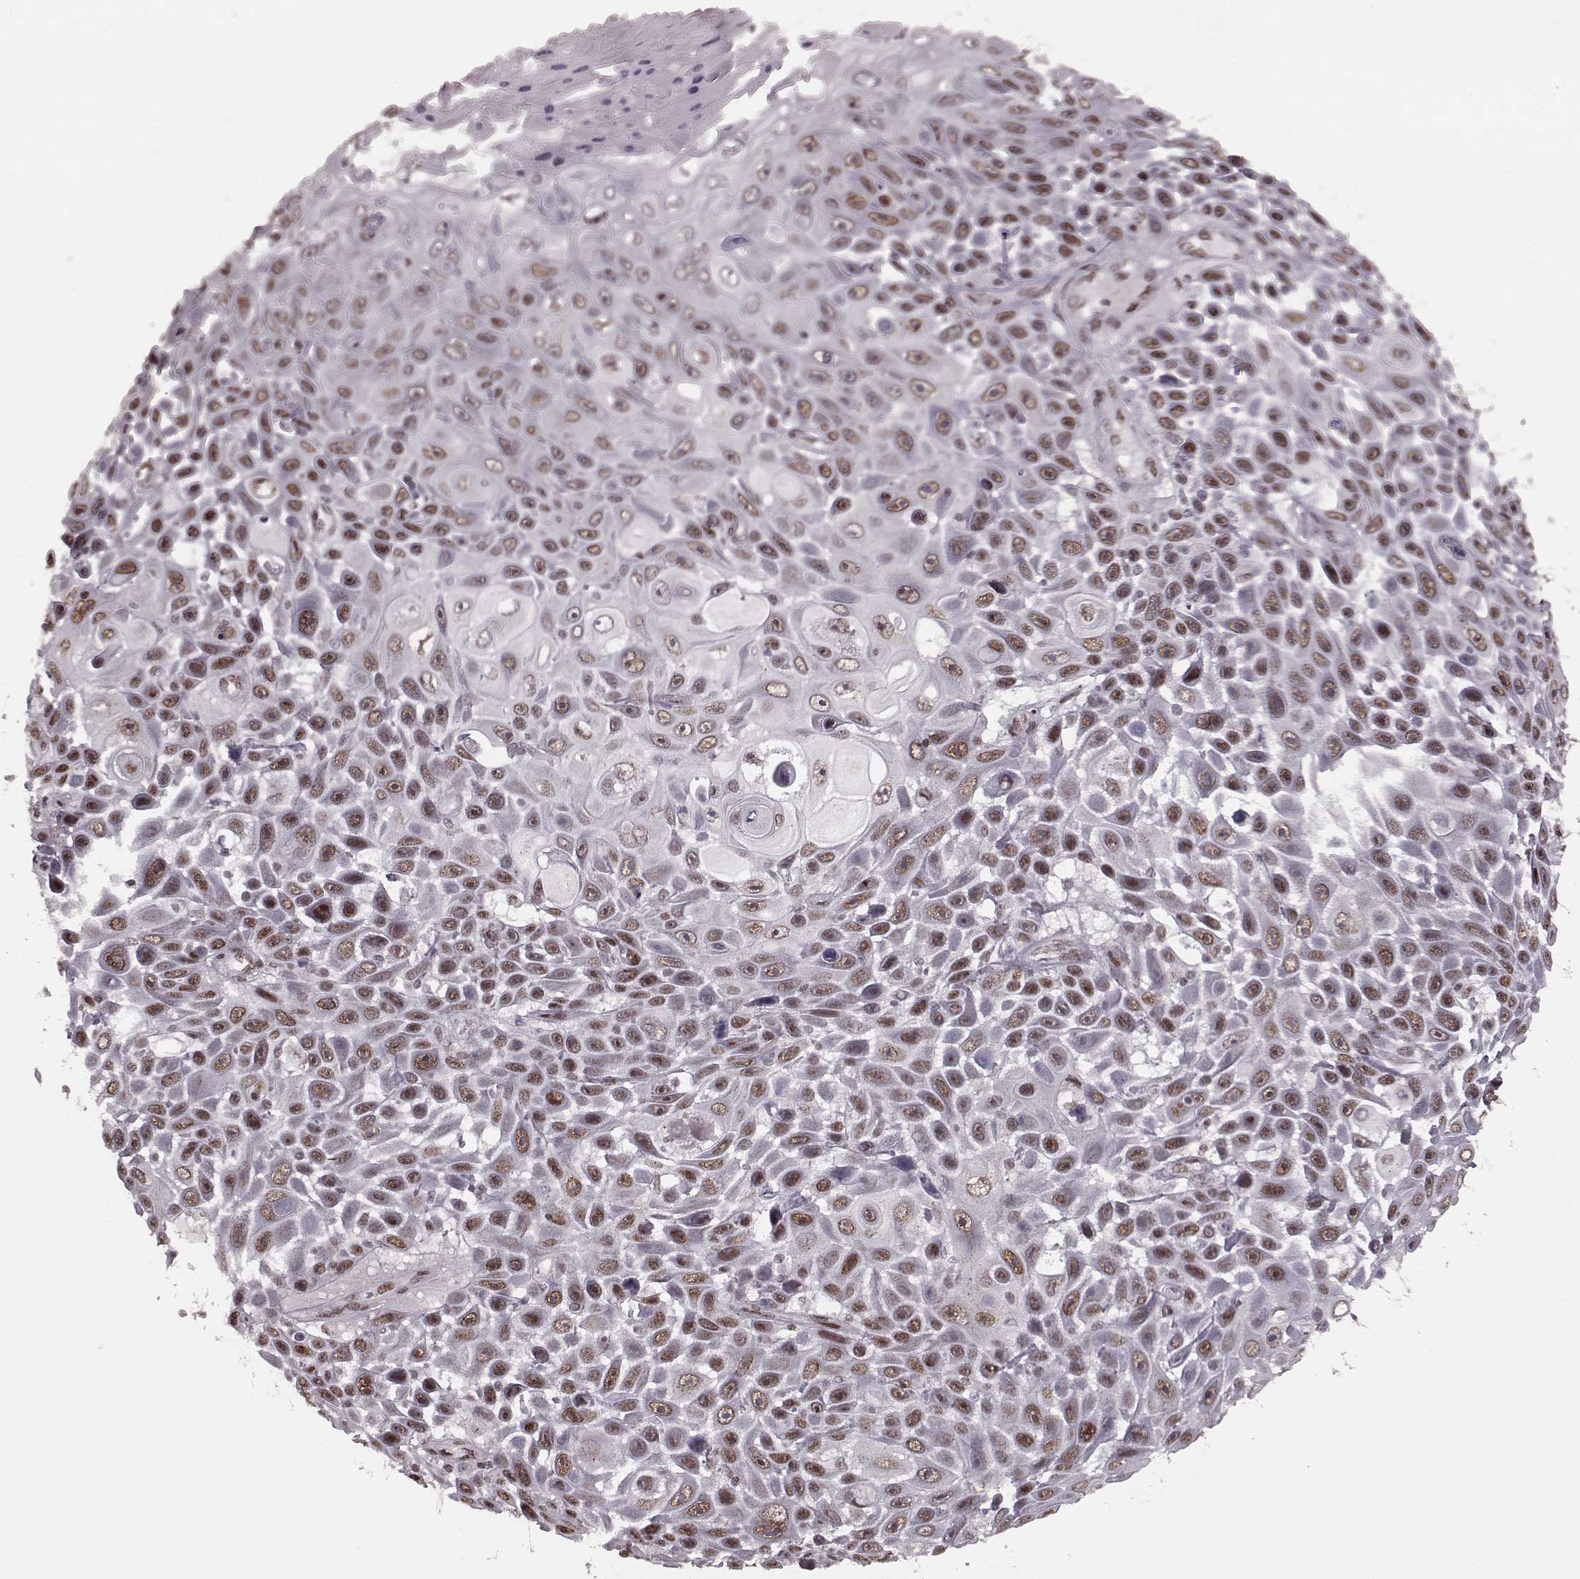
{"staining": {"intensity": "moderate", "quantity": ">75%", "location": "nuclear"}, "tissue": "skin cancer", "cell_type": "Tumor cells", "image_type": "cancer", "snomed": [{"axis": "morphology", "description": "Squamous cell carcinoma, NOS"}, {"axis": "topography", "description": "Skin"}], "caption": "This photomicrograph displays immunohistochemistry staining of human squamous cell carcinoma (skin), with medium moderate nuclear expression in about >75% of tumor cells.", "gene": "NR2C1", "patient": {"sex": "male", "age": 82}}